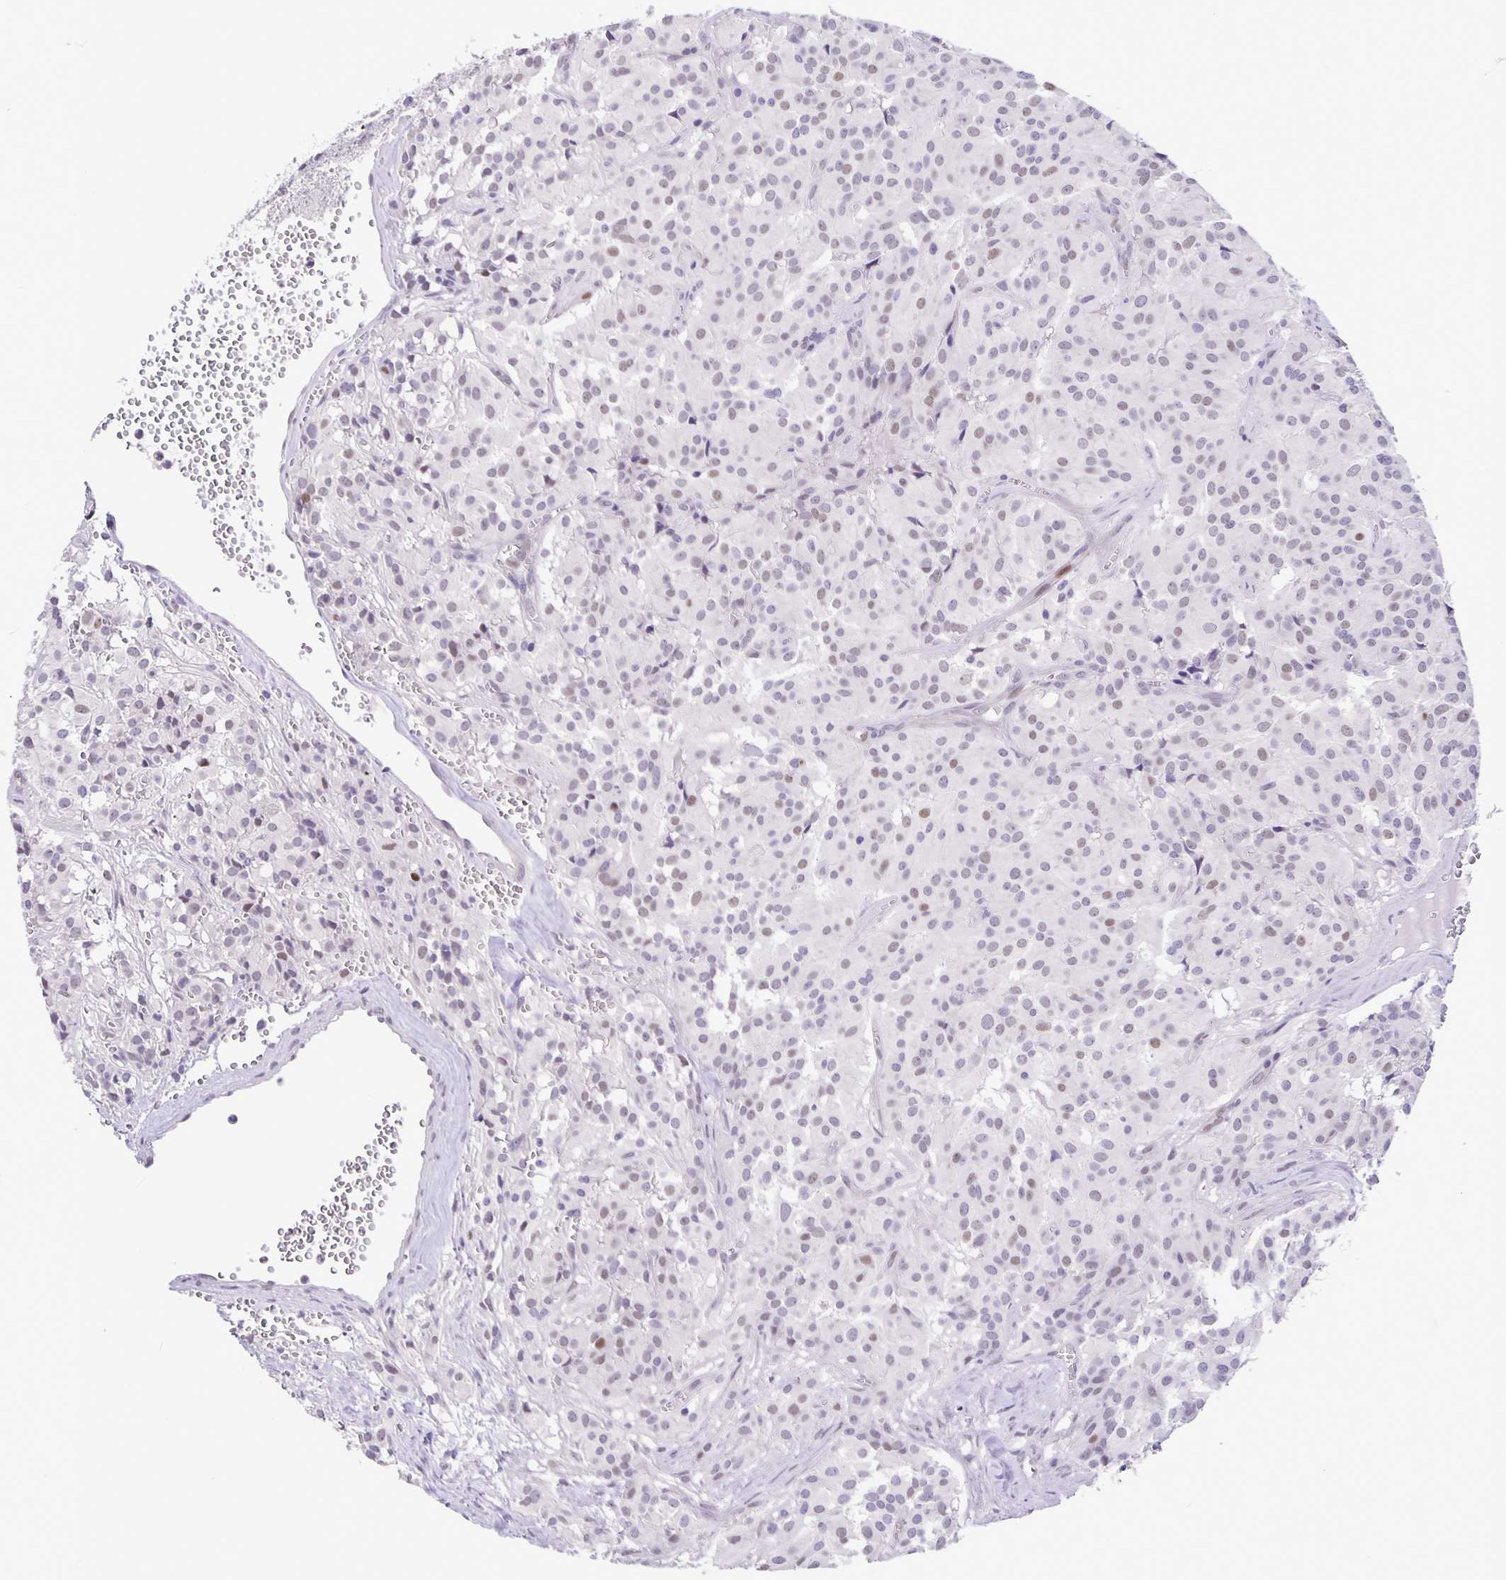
{"staining": {"intensity": "weak", "quantity": "<25%", "location": "nuclear"}, "tissue": "glioma", "cell_type": "Tumor cells", "image_type": "cancer", "snomed": [{"axis": "morphology", "description": "Glioma, malignant, Low grade"}, {"axis": "topography", "description": "Brain"}], "caption": "The photomicrograph demonstrates no staining of tumor cells in malignant glioma (low-grade).", "gene": "FOSL2", "patient": {"sex": "male", "age": 42}}